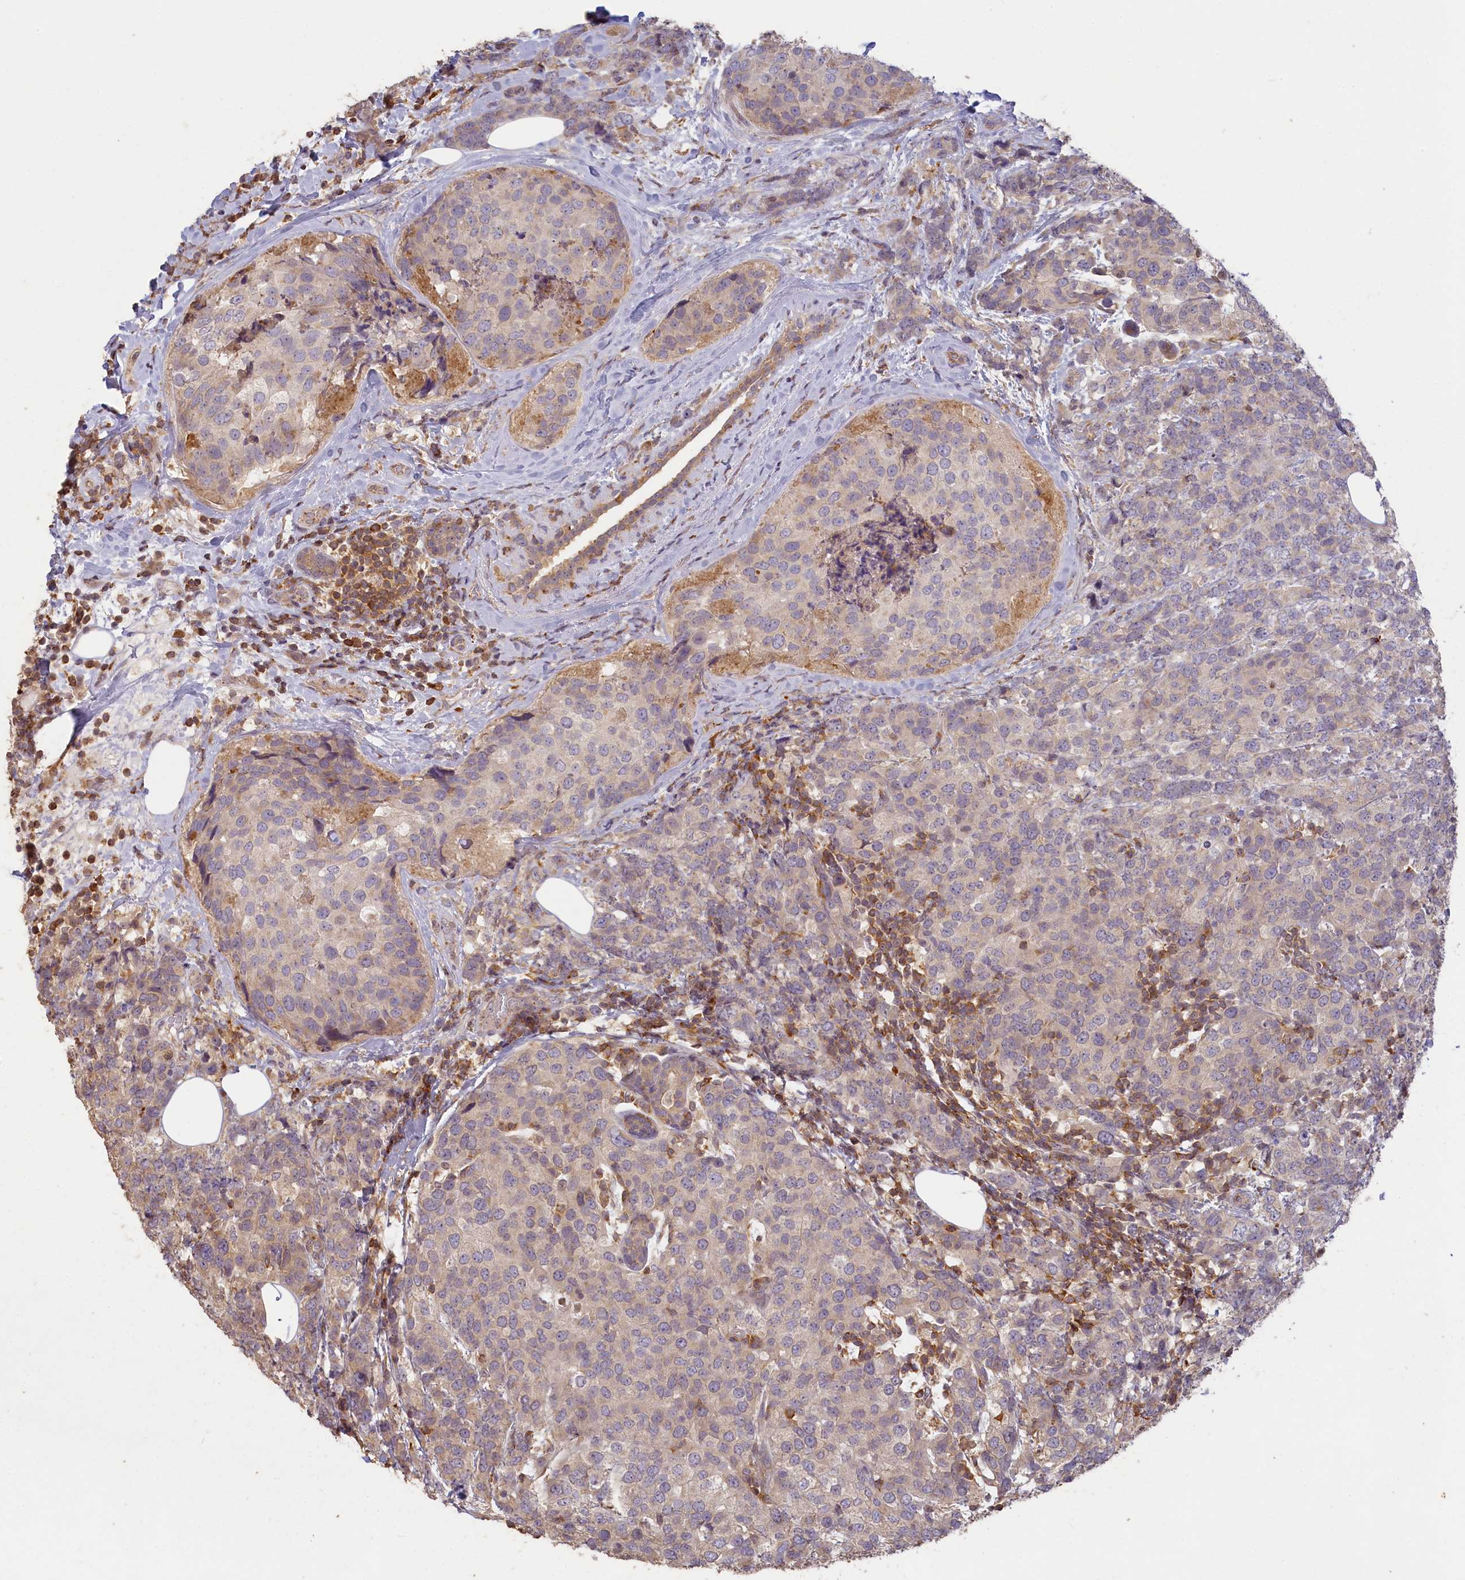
{"staining": {"intensity": "negative", "quantity": "none", "location": "none"}, "tissue": "breast cancer", "cell_type": "Tumor cells", "image_type": "cancer", "snomed": [{"axis": "morphology", "description": "Lobular carcinoma"}, {"axis": "topography", "description": "Breast"}], "caption": "A micrograph of human breast cancer (lobular carcinoma) is negative for staining in tumor cells.", "gene": "MADD", "patient": {"sex": "female", "age": 59}}